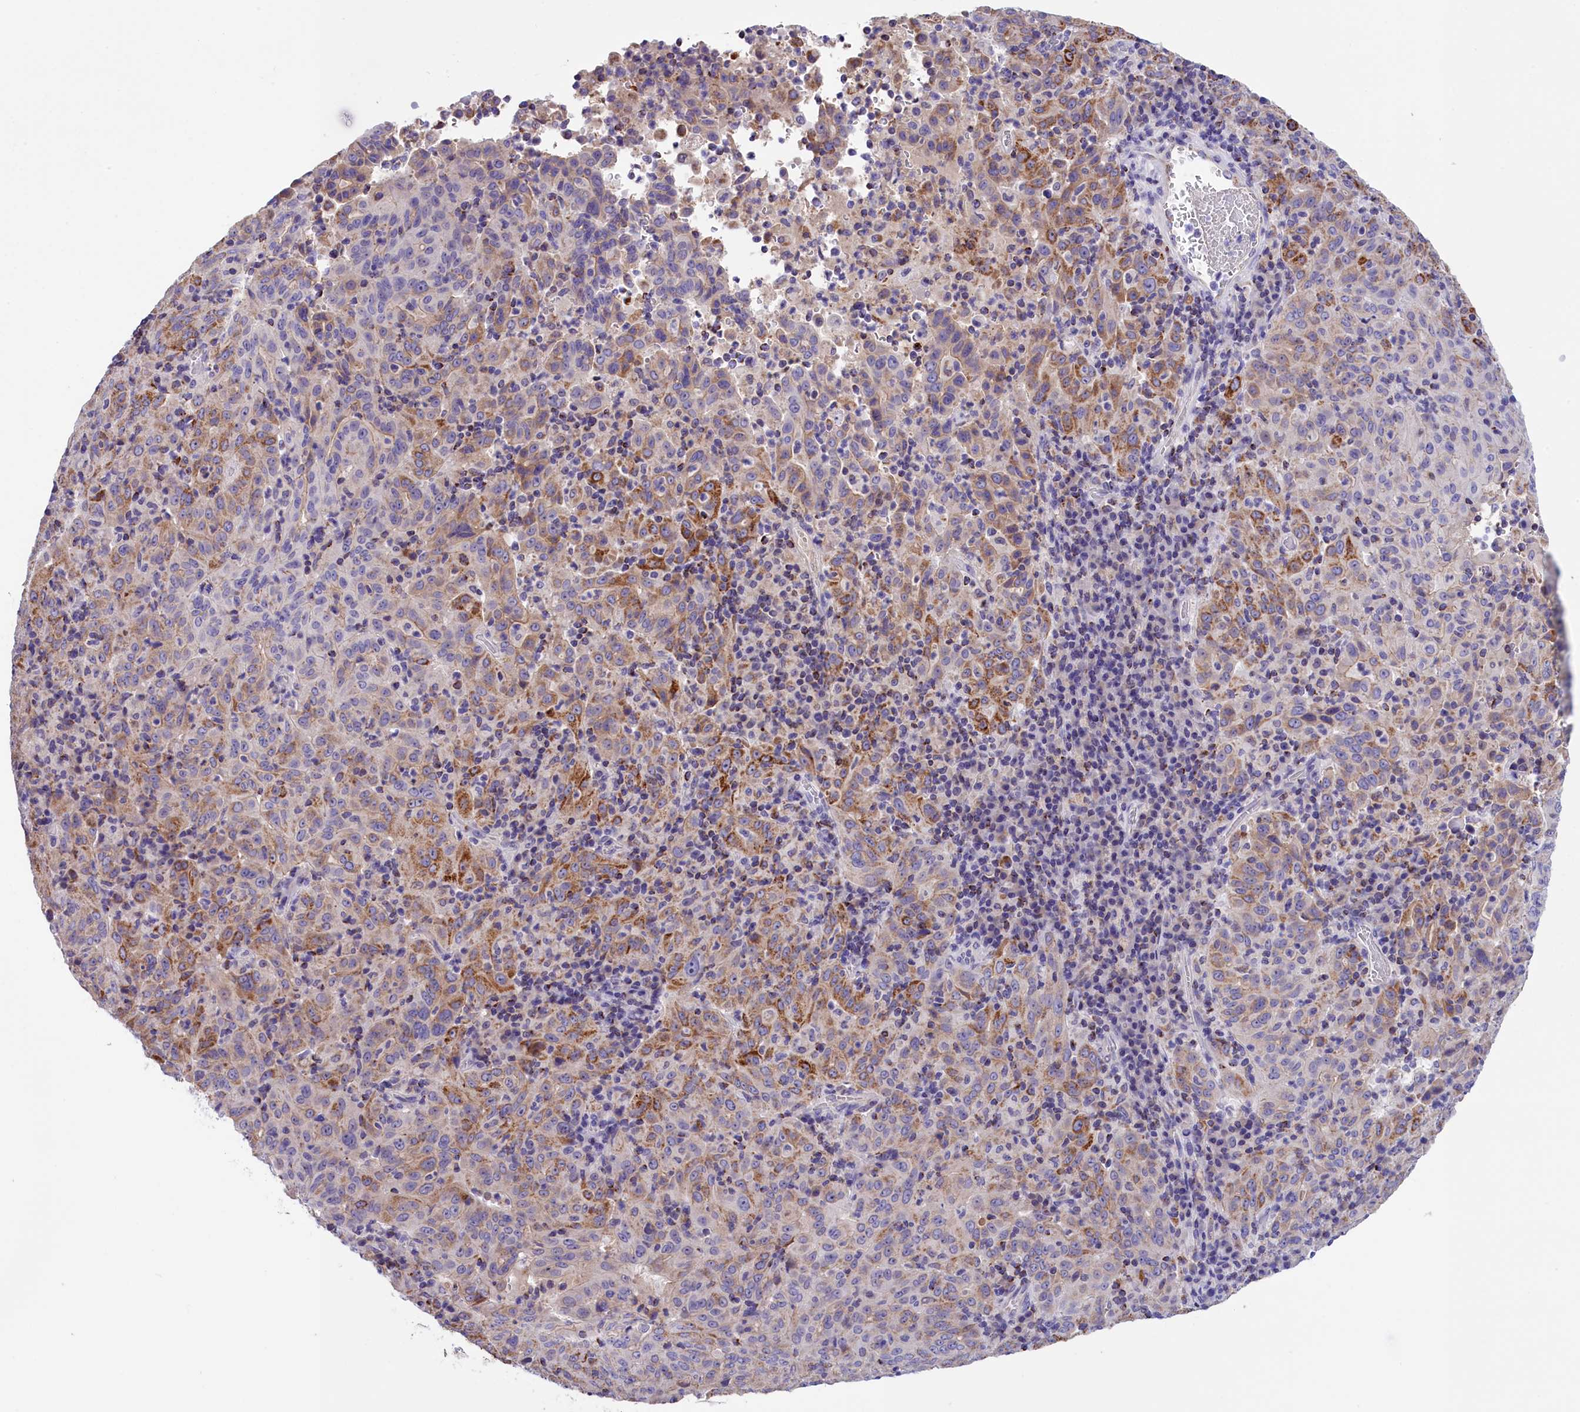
{"staining": {"intensity": "moderate", "quantity": "25%-75%", "location": "cytoplasmic/membranous"}, "tissue": "pancreatic cancer", "cell_type": "Tumor cells", "image_type": "cancer", "snomed": [{"axis": "morphology", "description": "Adenocarcinoma, NOS"}, {"axis": "topography", "description": "Pancreas"}], "caption": "This histopathology image demonstrates IHC staining of adenocarcinoma (pancreatic), with medium moderate cytoplasmic/membranous expression in about 25%-75% of tumor cells.", "gene": "ABAT", "patient": {"sex": "male", "age": 63}}